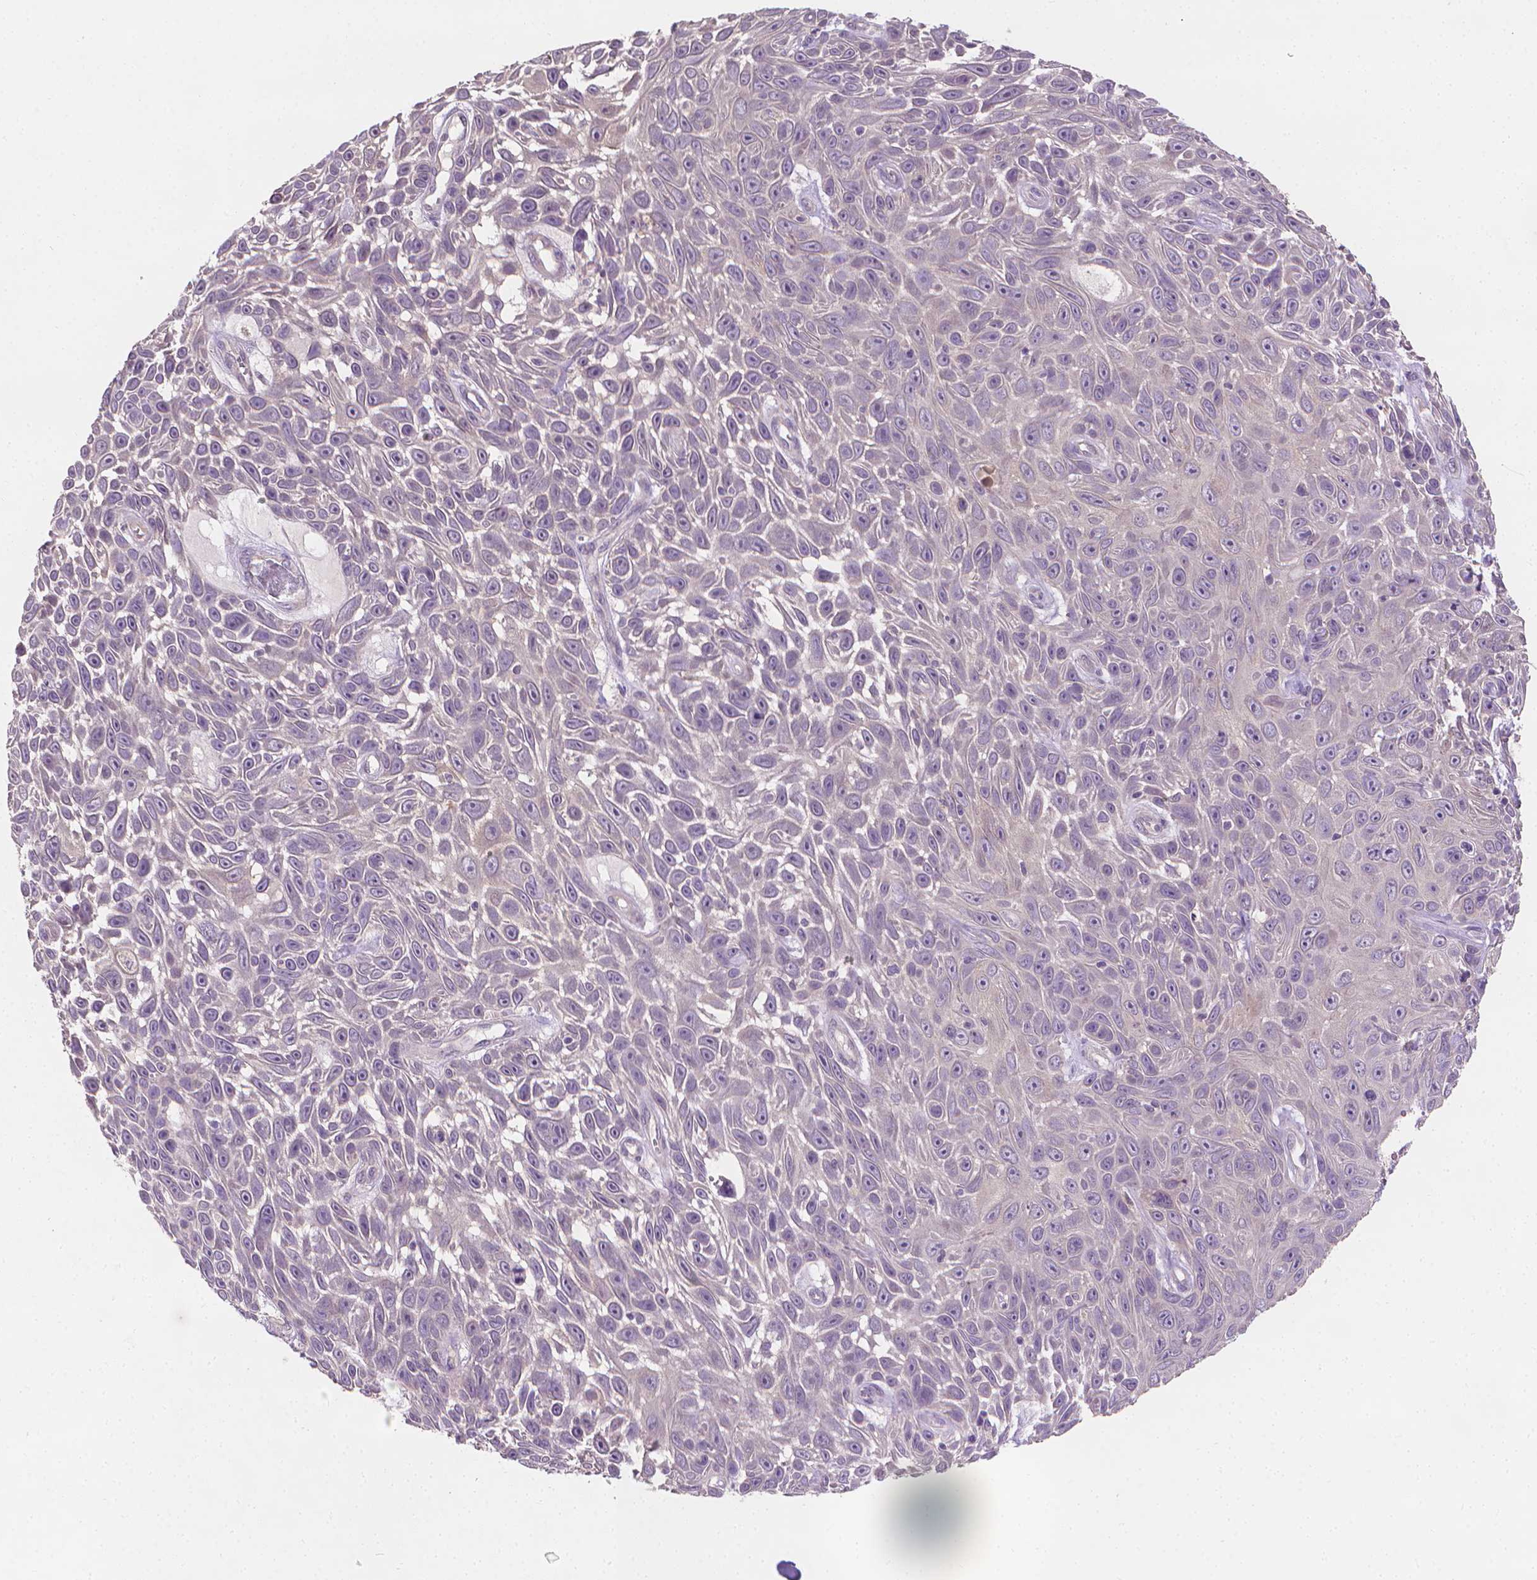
{"staining": {"intensity": "negative", "quantity": "none", "location": "none"}, "tissue": "skin cancer", "cell_type": "Tumor cells", "image_type": "cancer", "snomed": [{"axis": "morphology", "description": "Squamous cell carcinoma, NOS"}, {"axis": "topography", "description": "Skin"}], "caption": "Tumor cells are negative for brown protein staining in skin cancer. Nuclei are stained in blue.", "gene": "FASN", "patient": {"sex": "male", "age": 82}}